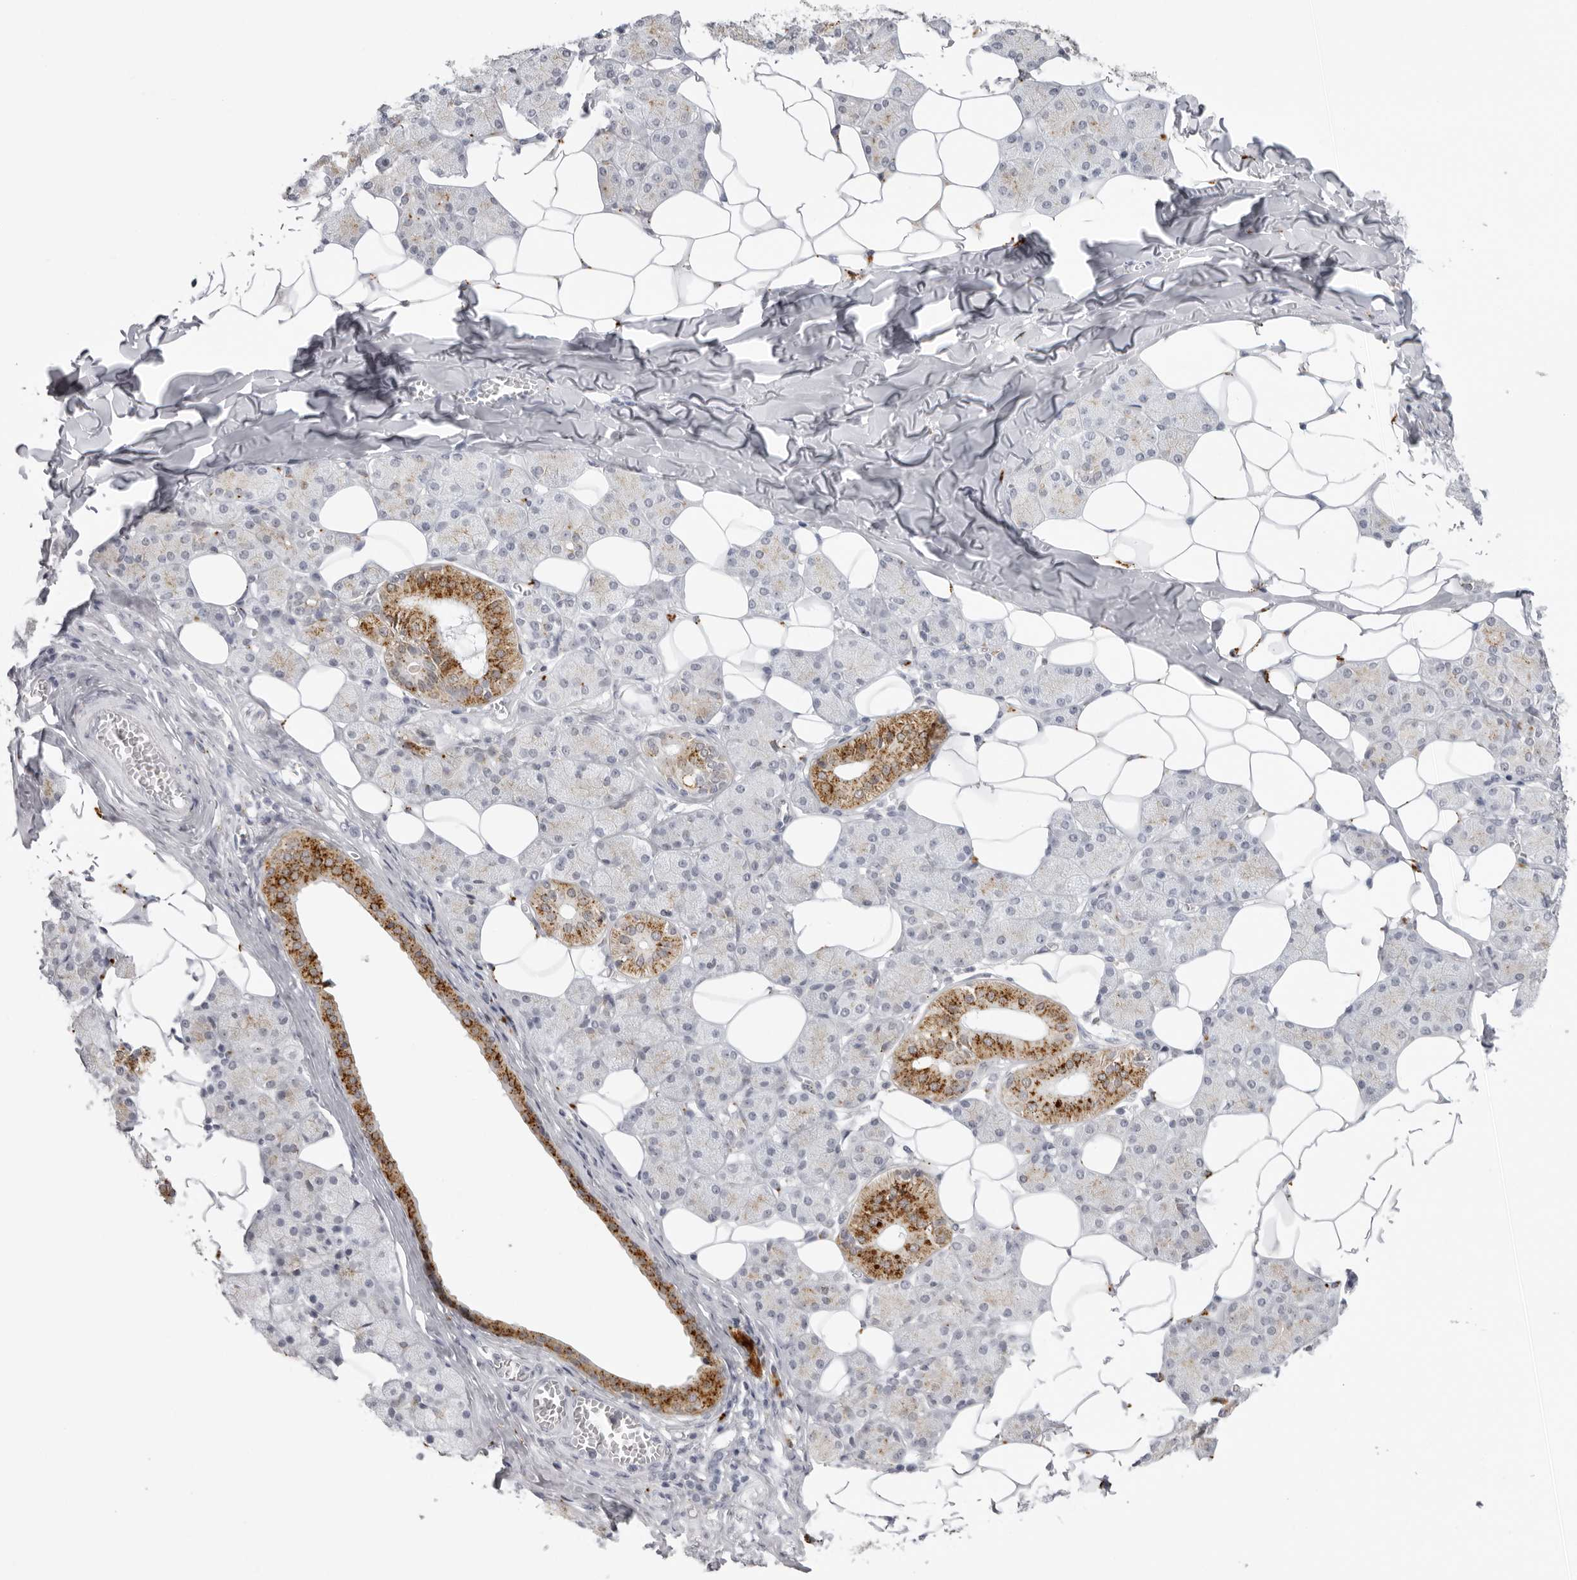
{"staining": {"intensity": "strong", "quantity": "<25%", "location": "cytoplasmic/membranous"}, "tissue": "salivary gland", "cell_type": "Glandular cells", "image_type": "normal", "snomed": [{"axis": "morphology", "description": "Normal tissue, NOS"}, {"axis": "topography", "description": "Salivary gland"}], "caption": "IHC of normal salivary gland displays medium levels of strong cytoplasmic/membranous positivity in about <25% of glandular cells. Immunohistochemistry (ihc) stains the protein of interest in brown and the nuclei are stained blue.", "gene": "IL25", "patient": {"sex": "female", "age": 33}}